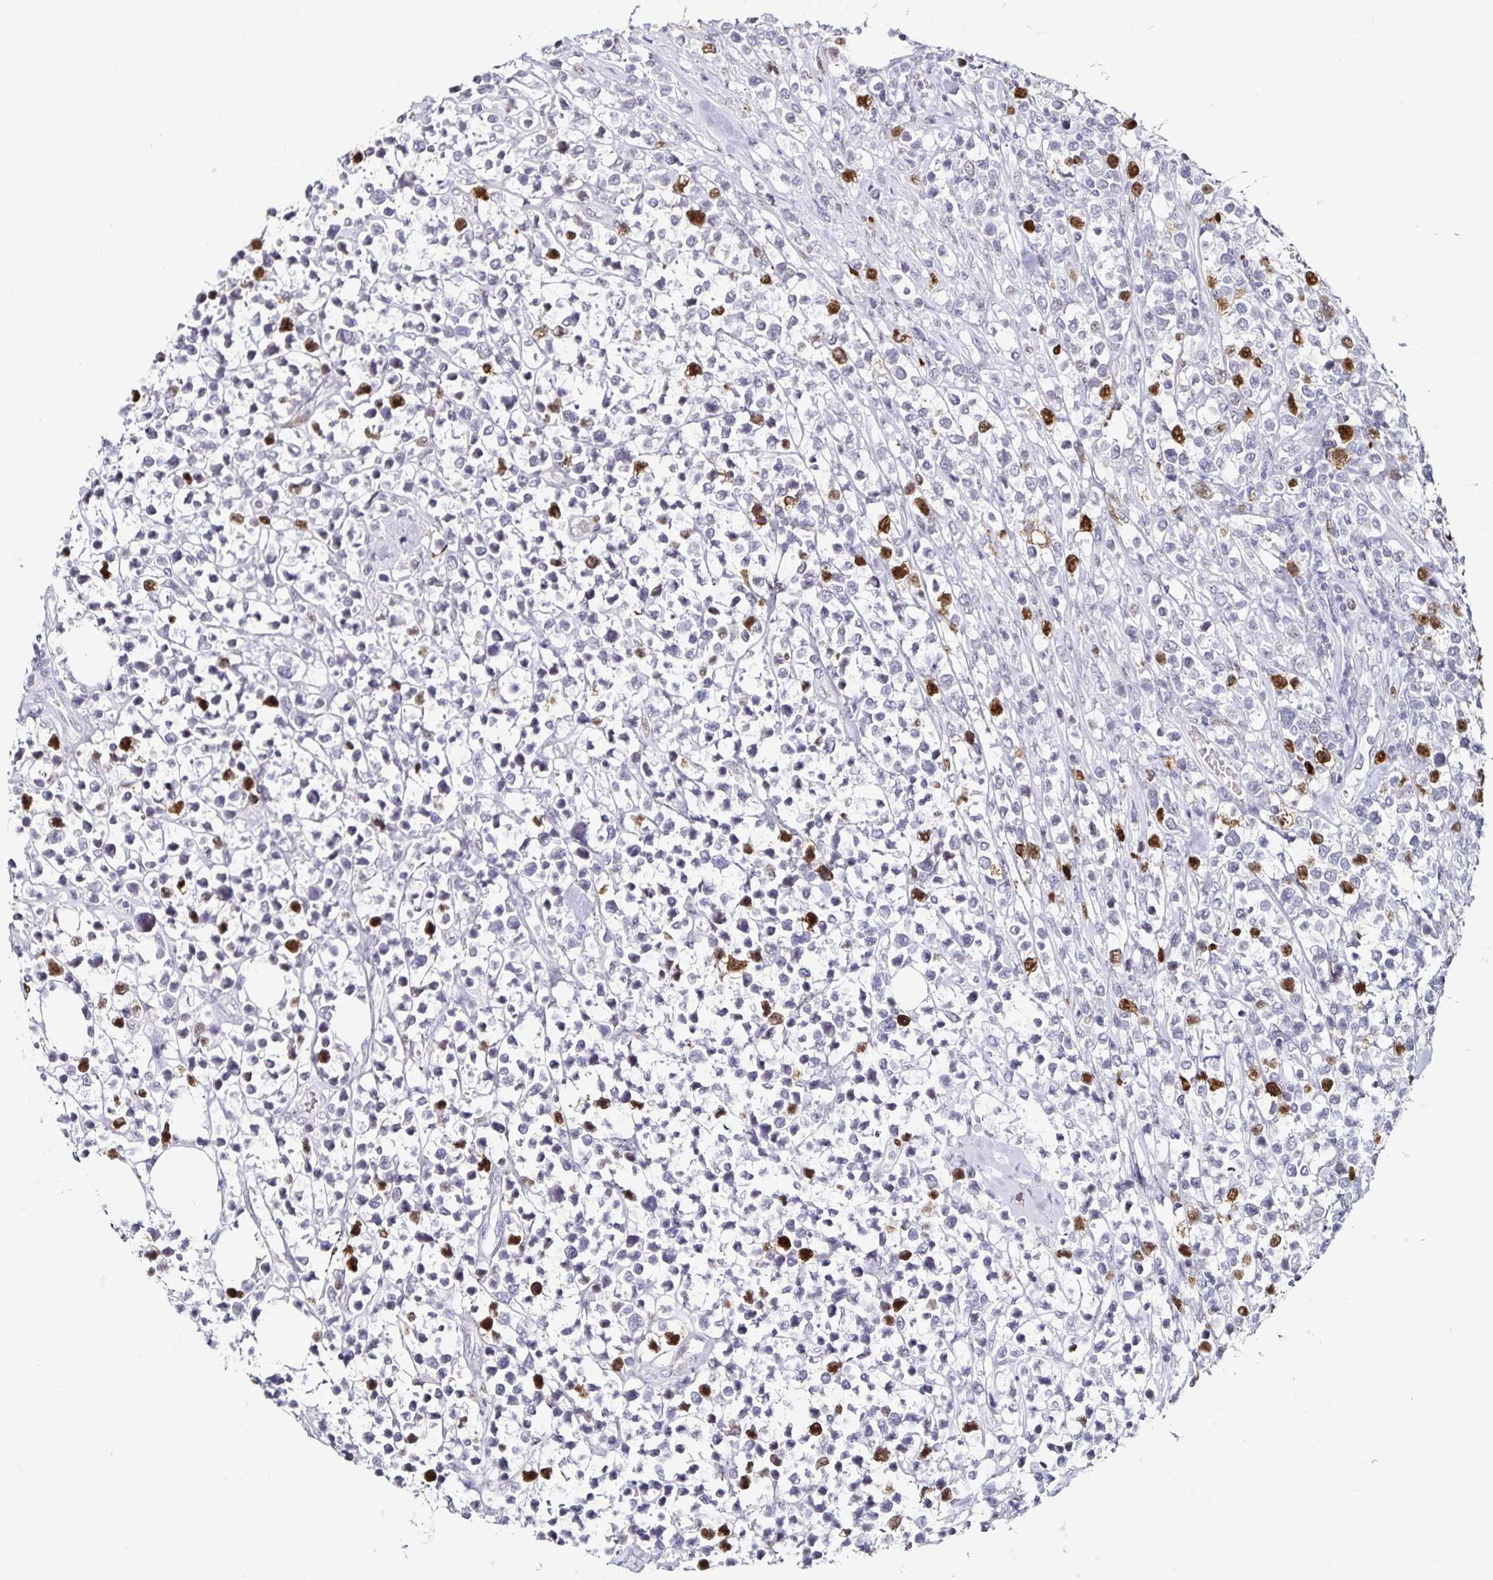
{"staining": {"intensity": "strong", "quantity": "<25%", "location": "nuclear"}, "tissue": "lymphoma", "cell_type": "Tumor cells", "image_type": "cancer", "snomed": [{"axis": "morphology", "description": "Malignant lymphoma, non-Hodgkin's type, High grade"}, {"axis": "topography", "description": "Soft tissue"}], "caption": "A brown stain labels strong nuclear positivity of a protein in human lymphoma tumor cells.", "gene": "ANLN", "patient": {"sex": "female", "age": 56}}